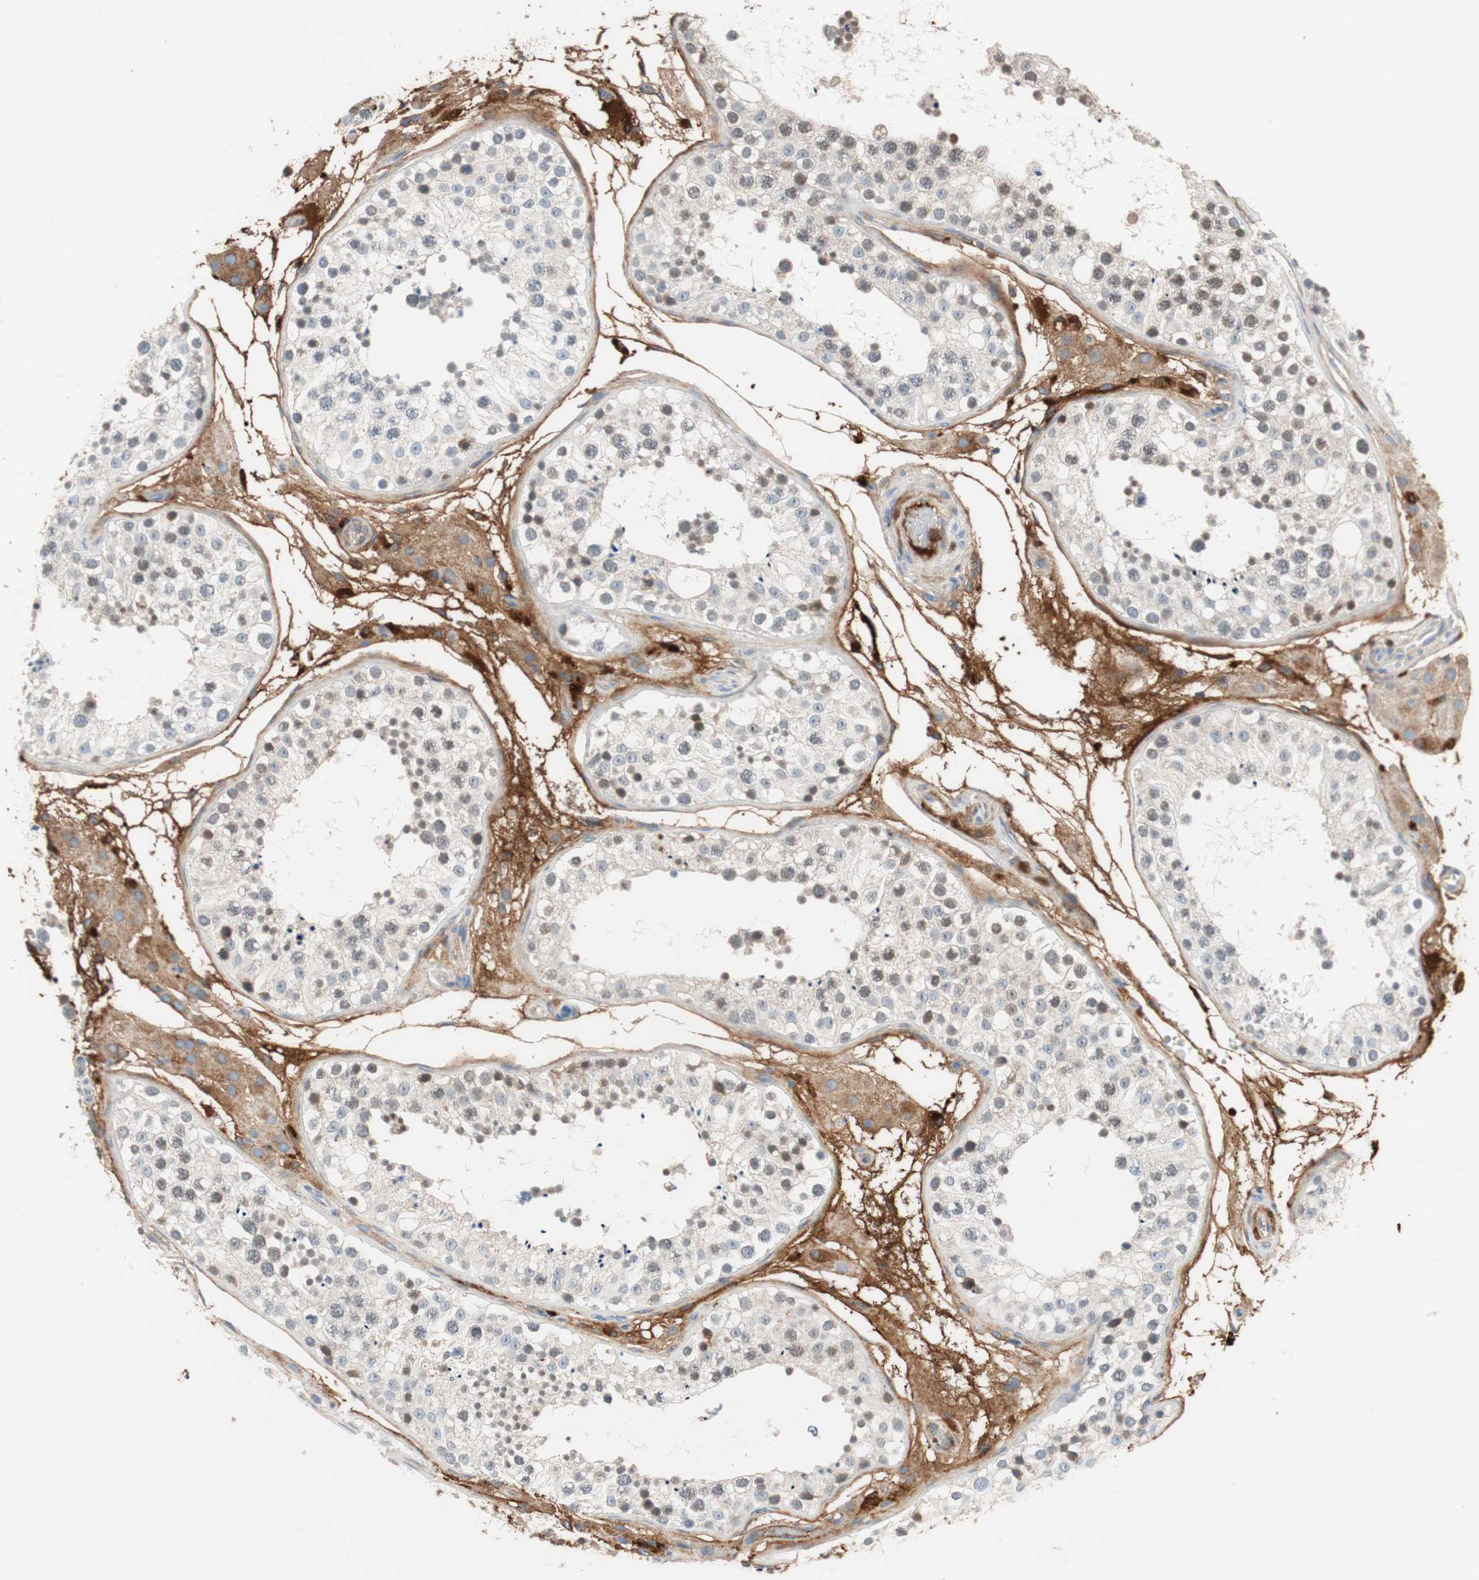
{"staining": {"intensity": "negative", "quantity": "none", "location": "none"}, "tissue": "testis", "cell_type": "Cells in seminiferous ducts", "image_type": "normal", "snomed": [{"axis": "morphology", "description": "Normal tissue, NOS"}, {"axis": "topography", "description": "Testis"}], "caption": "This is a photomicrograph of immunohistochemistry staining of unremarkable testis, which shows no positivity in cells in seminiferous ducts.", "gene": "RBP4", "patient": {"sex": "male", "age": 26}}